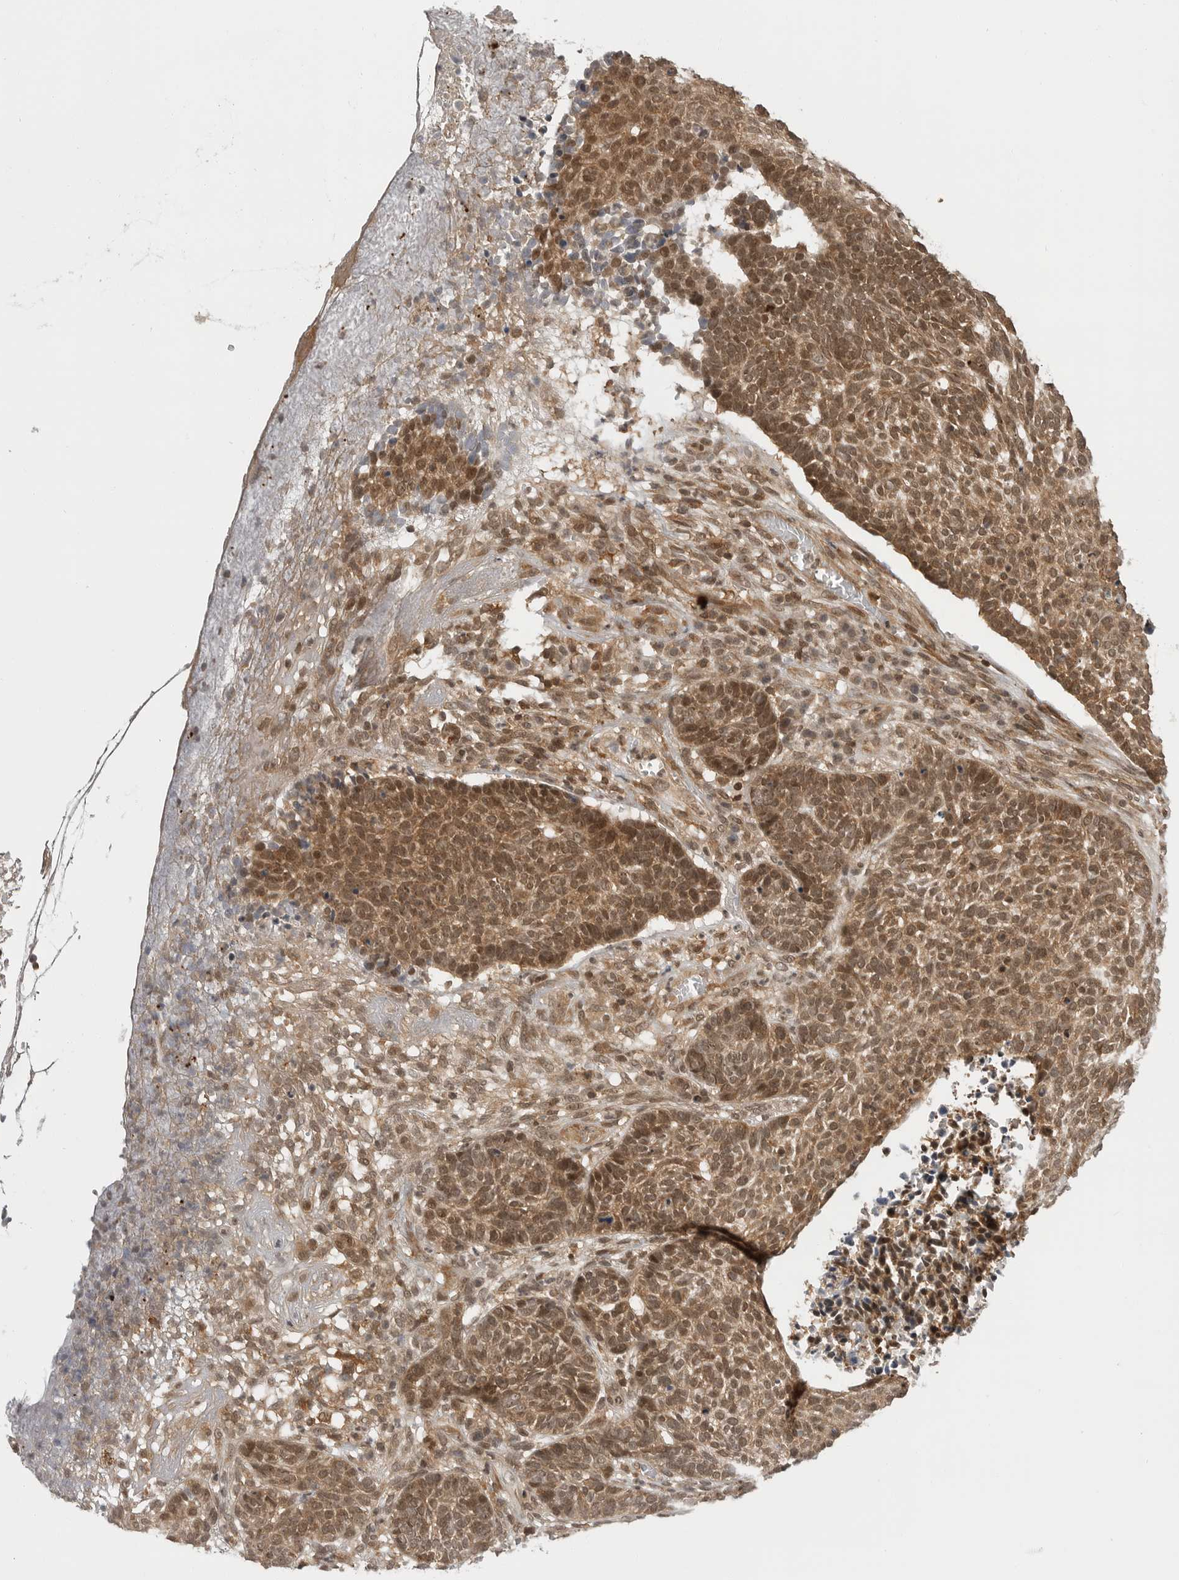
{"staining": {"intensity": "moderate", "quantity": ">75%", "location": "cytoplasmic/membranous,nuclear"}, "tissue": "skin cancer", "cell_type": "Tumor cells", "image_type": "cancer", "snomed": [{"axis": "morphology", "description": "Basal cell carcinoma"}, {"axis": "topography", "description": "Skin"}], "caption": "The photomicrograph displays staining of skin cancer, revealing moderate cytoplasmic/membranous and nuclear protein staining (brown color) within tumor cells. (IHC, brightfield microscopy, high magnification).", "gene": "SZRD1", "patient": {"sex": "male", "age": 85}}